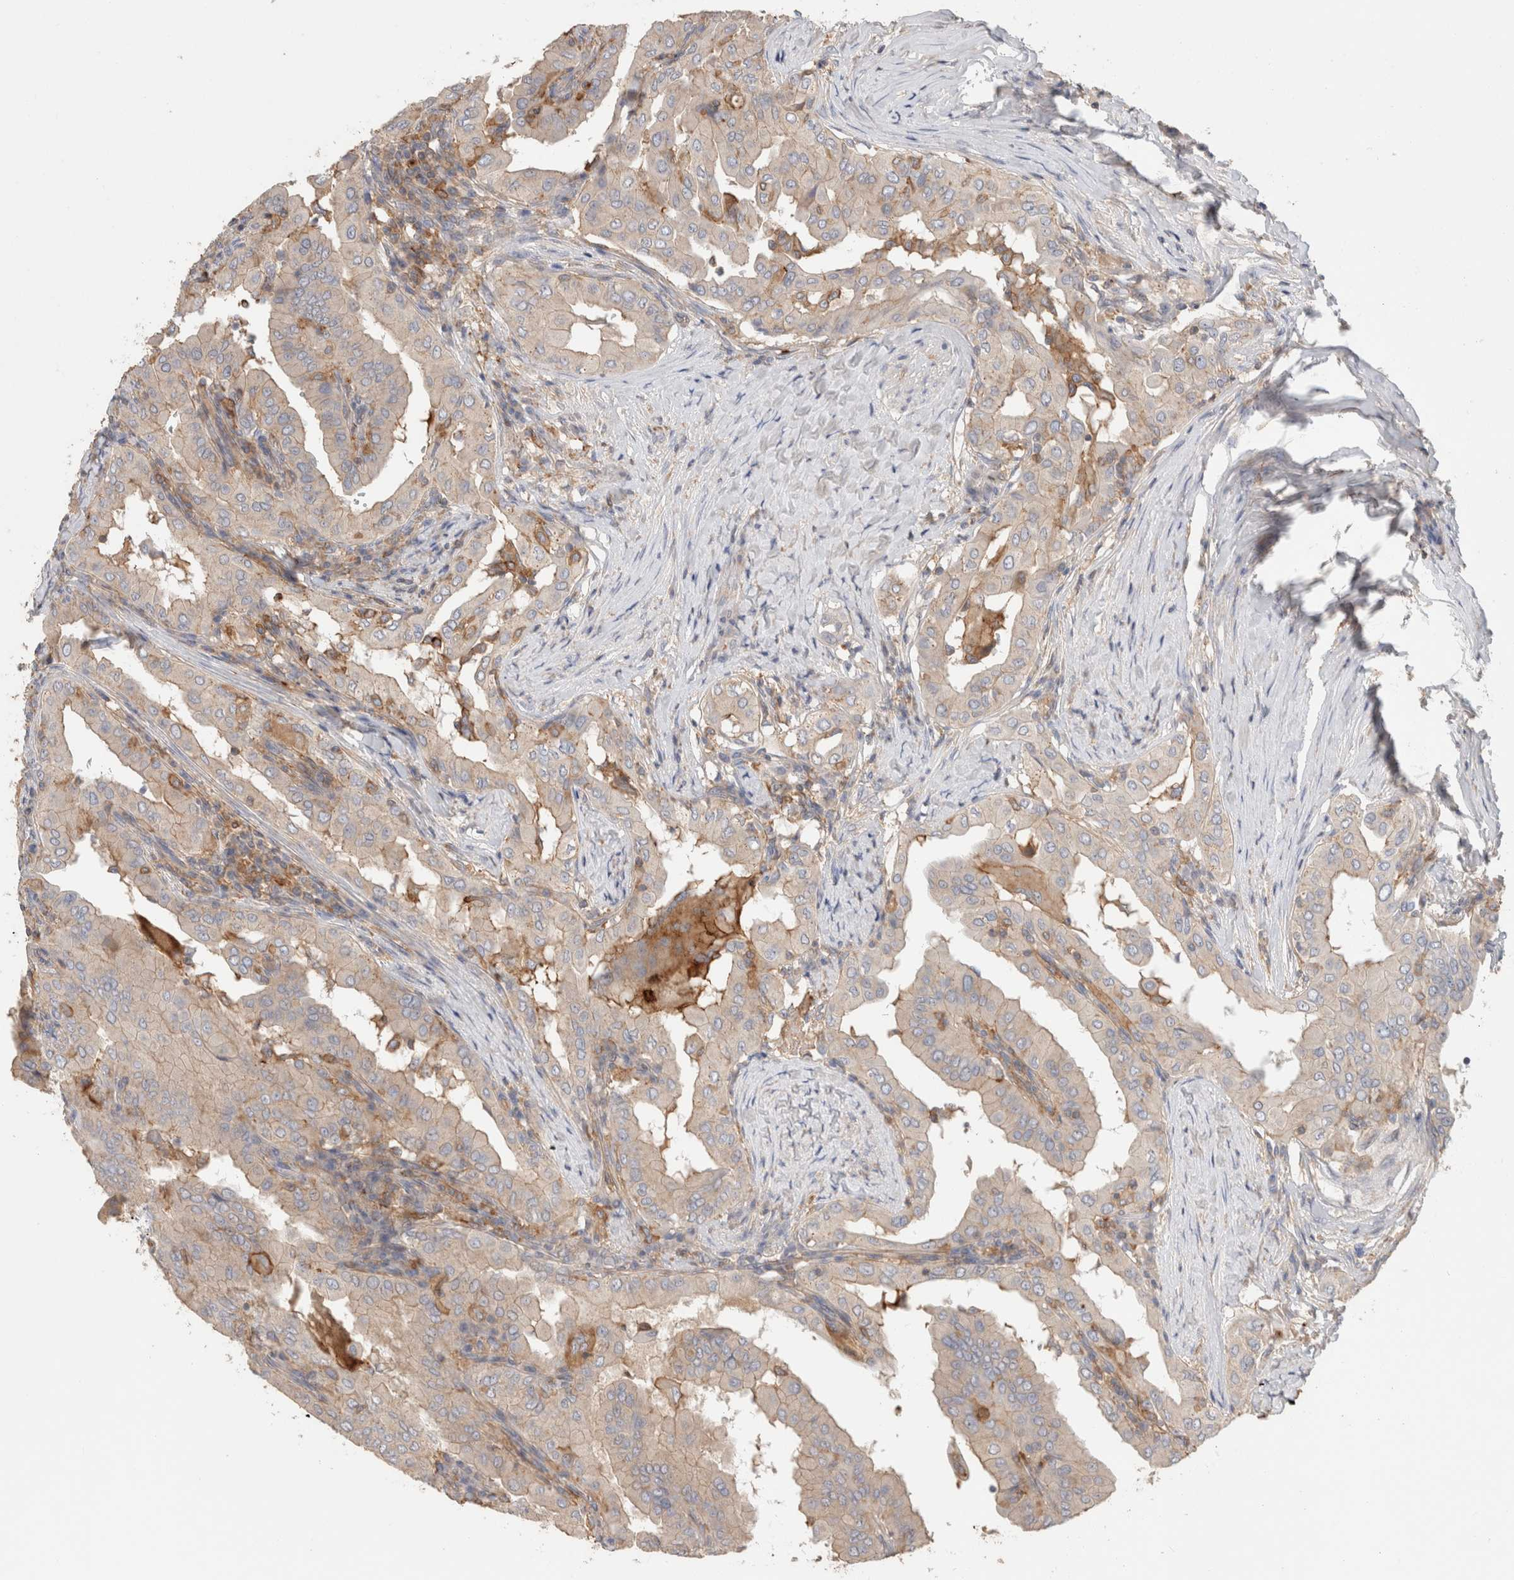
{"staining": {"intensity": "weak", "quantity": "25%-75%", "location": "cytoplasmic/membranous"}, "tissue": "thyroid cancer", "cell_type": "Tumor cells", "image_type": "cancer", "snomed": [{"axis": "morphology", "description": "Papillary adenocarcinoma, NOS"}, {"axis": "topography", "description": "Thyroid gland"}], "caption": "Thyroid cancer (papillary adenocarcinoma) stained with a brown dye shows weak cytoplasmic/membranous positive positivity in about 25%-75% of tumor cells.", "gene": "CFAP418", "patient": {"sex": "male", "age": 33}}